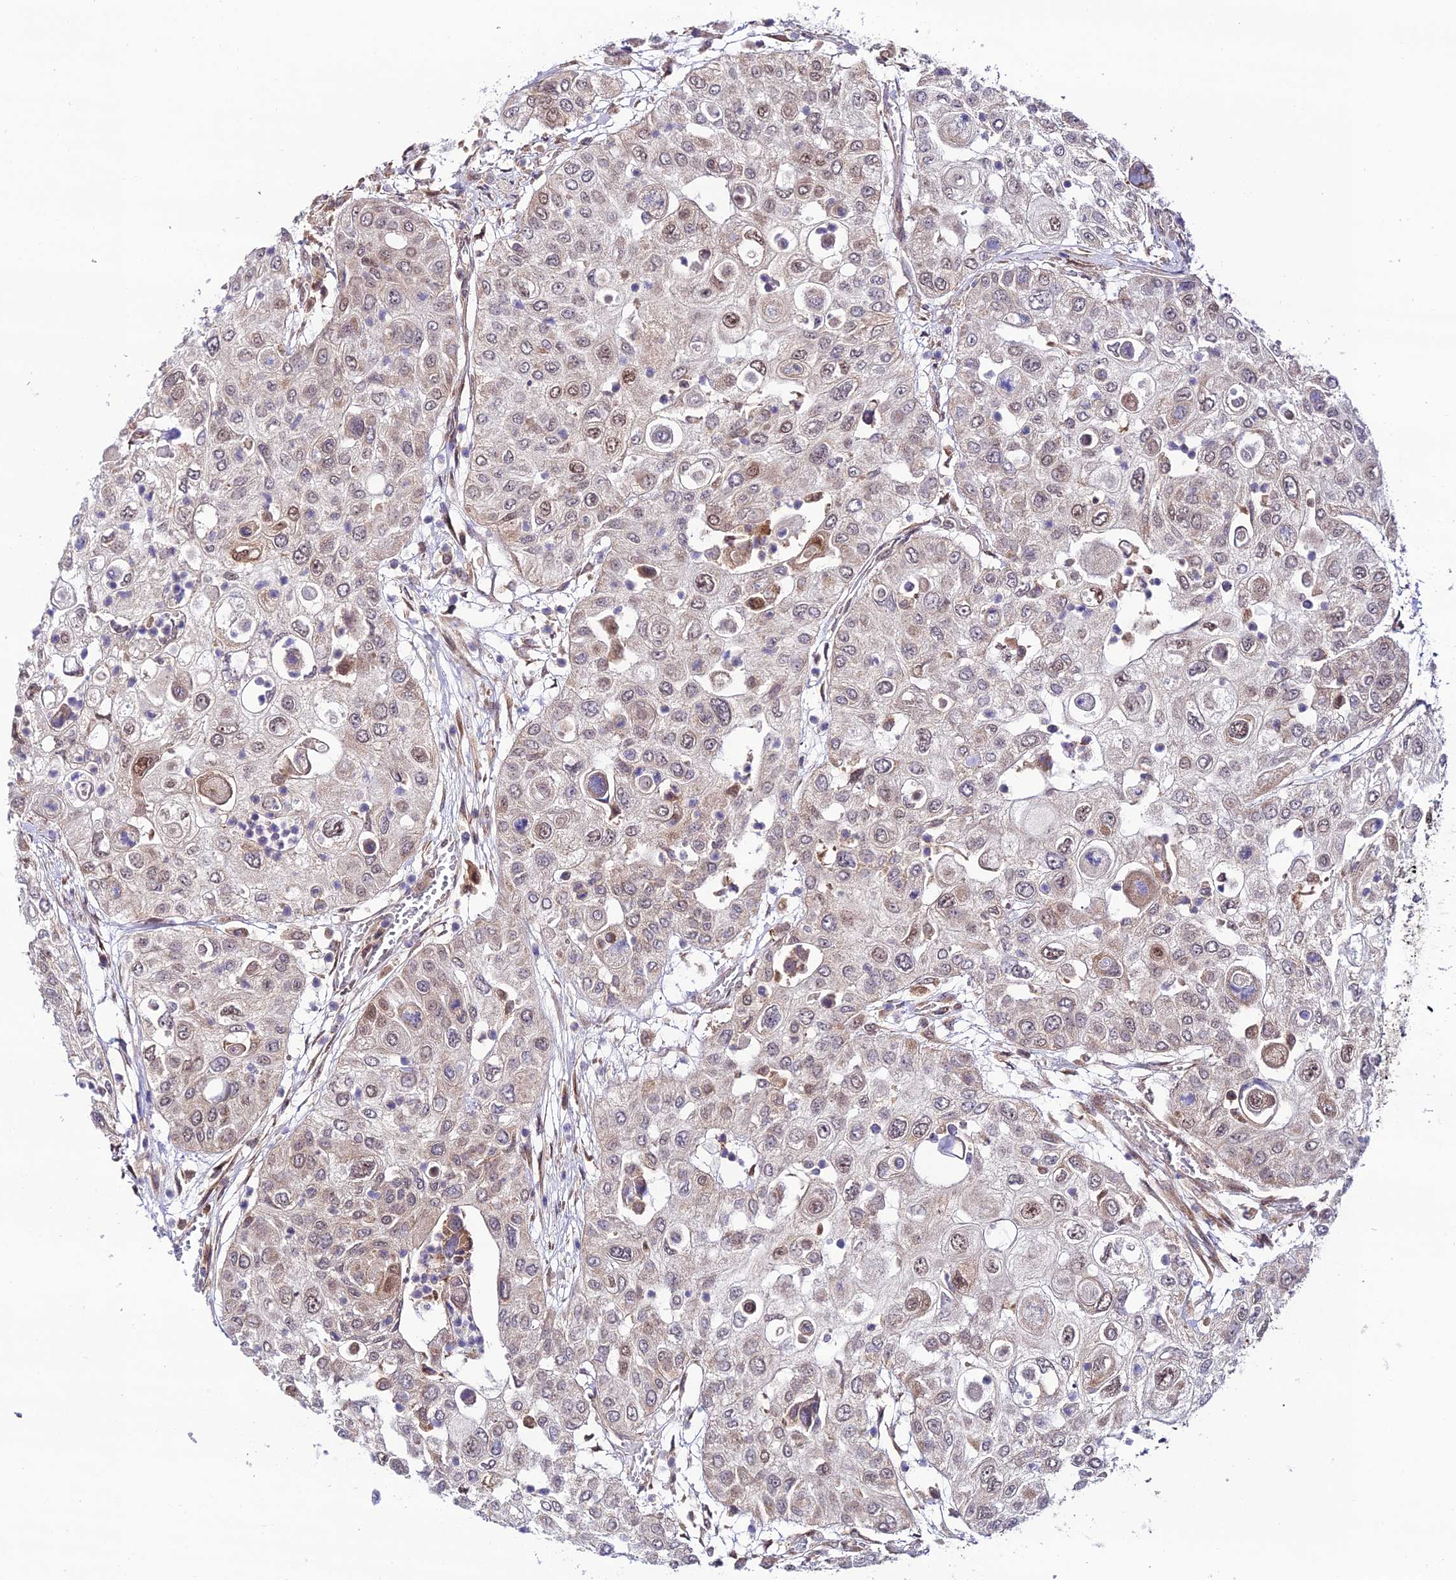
{"staining": {"intensity": "weak", "quantity": "25%-75%", "location": "cytoplasmic/membranous,nuclear"}, "tissue": "urothelial cancer", "cell_type": "Tumor cells", "image_type": "cancer", "snomed": [{"axis": "morphology", "description": "Urothelial carcinoma, High grade"}, {"axis": "topography", "description": "Urinary bladder"}], "caption": "A high-resolution photomicrograph shows IHC staining of high-grade urothelial carcinoma, which exhibits weak cytoplasmic/membranous and nuclear expression in about 25%-75% of tumor cells.", "gene": "TRIM40", "patient": {"sex": "female", "age": 79}}